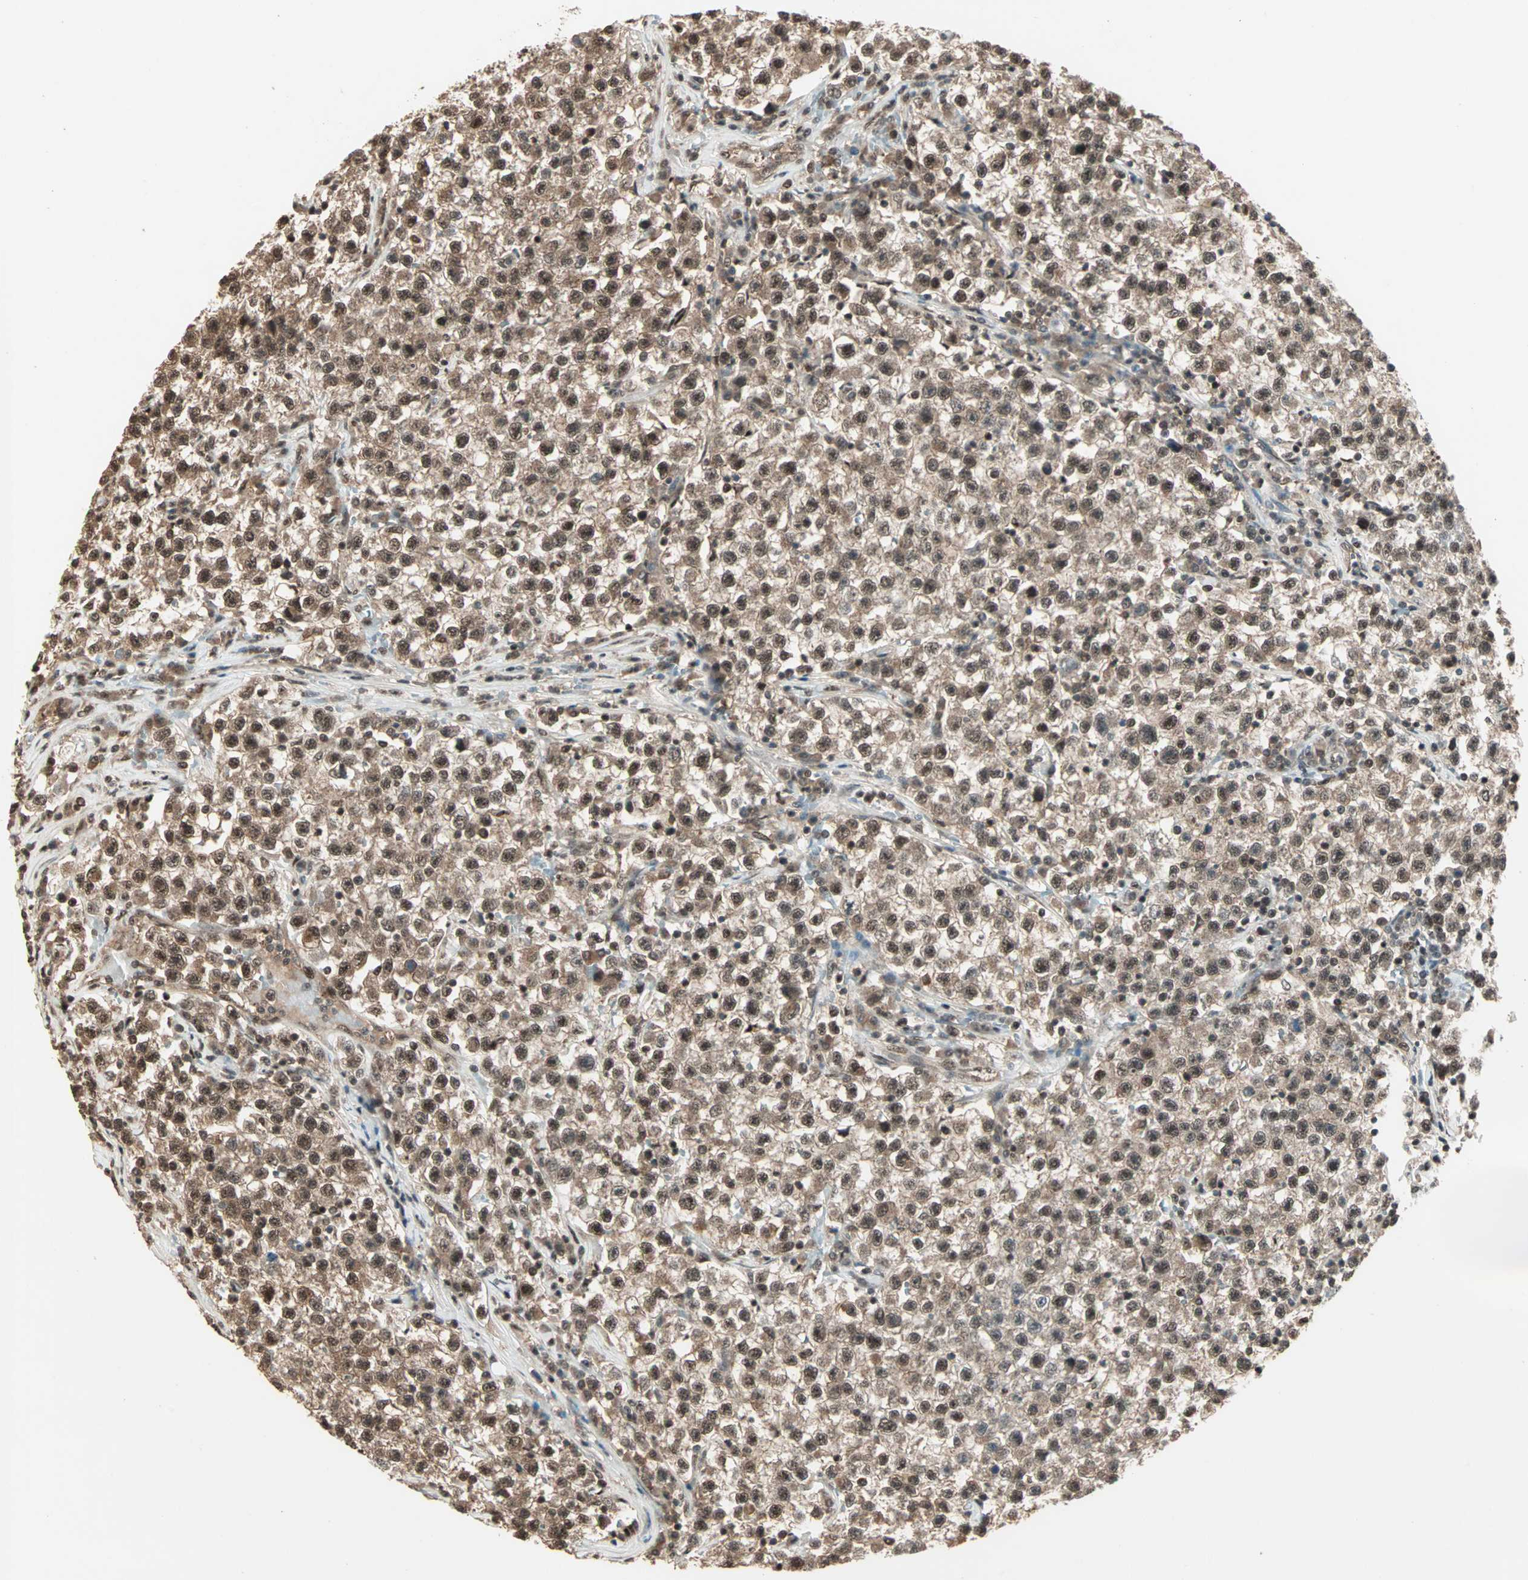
{"staining": {"intensity": "moderate", "quantity": ">75%", "location": "cytoplasmic/membranous,nuclear"}, "tissue": "testis cancer", "cell_type": "Tumor cells", "image_type": "cancer", "snomed": [{"axis": "morphology", "description": "Seminoma, NOS"}, {"axis": "topography", "description": "Testis"}], "caption": "Immunohistochemical staining of human testis seminoma shows moderate cytoplasmic/membranous and nuclear protein staining in approximately >75% of tumor cells.", "gene": "ZNF701", "patient": {"sex": "male", "age": 22}}